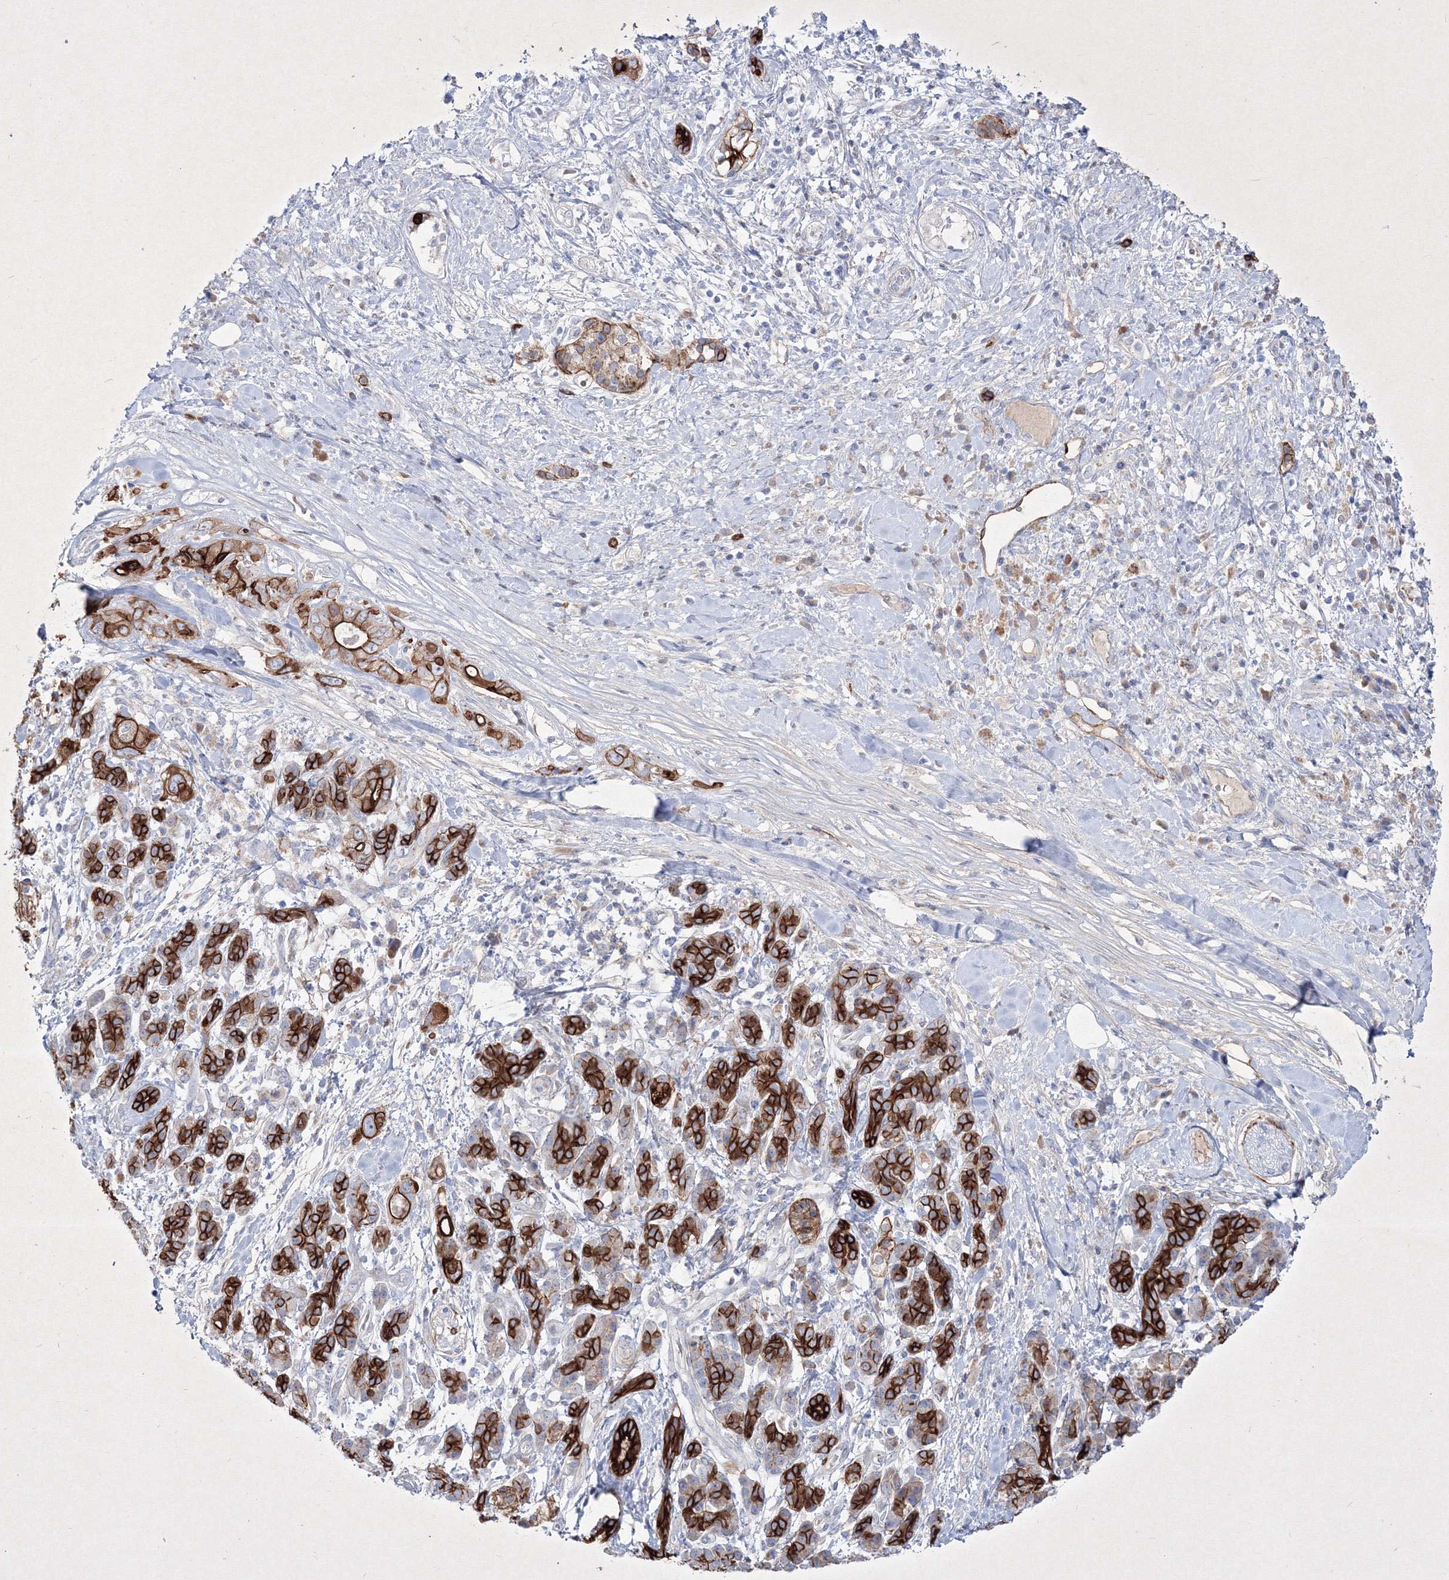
{"staining": {"intensity": "strong", "quantity": ">75%", "location": "cytoplasmic/membranous"}, "tissue": "pancreatic cancer", "cell_type": "Tumor cells", "image_type": "cancer", "snomed": [{"axis": "morphology", "description": "Adenocarcinoma, NOS"}, {"axis": "topography", "description": "Pancreas"}], "caption": "Strong cytoplasmic/membranous positivity for a protein is present in about >75% of tumor cells of pancreatic cancer using immunohistochemistry (IHC).", "gene": "TMEM139", "patient": {"sex": "female", "age": 56}}